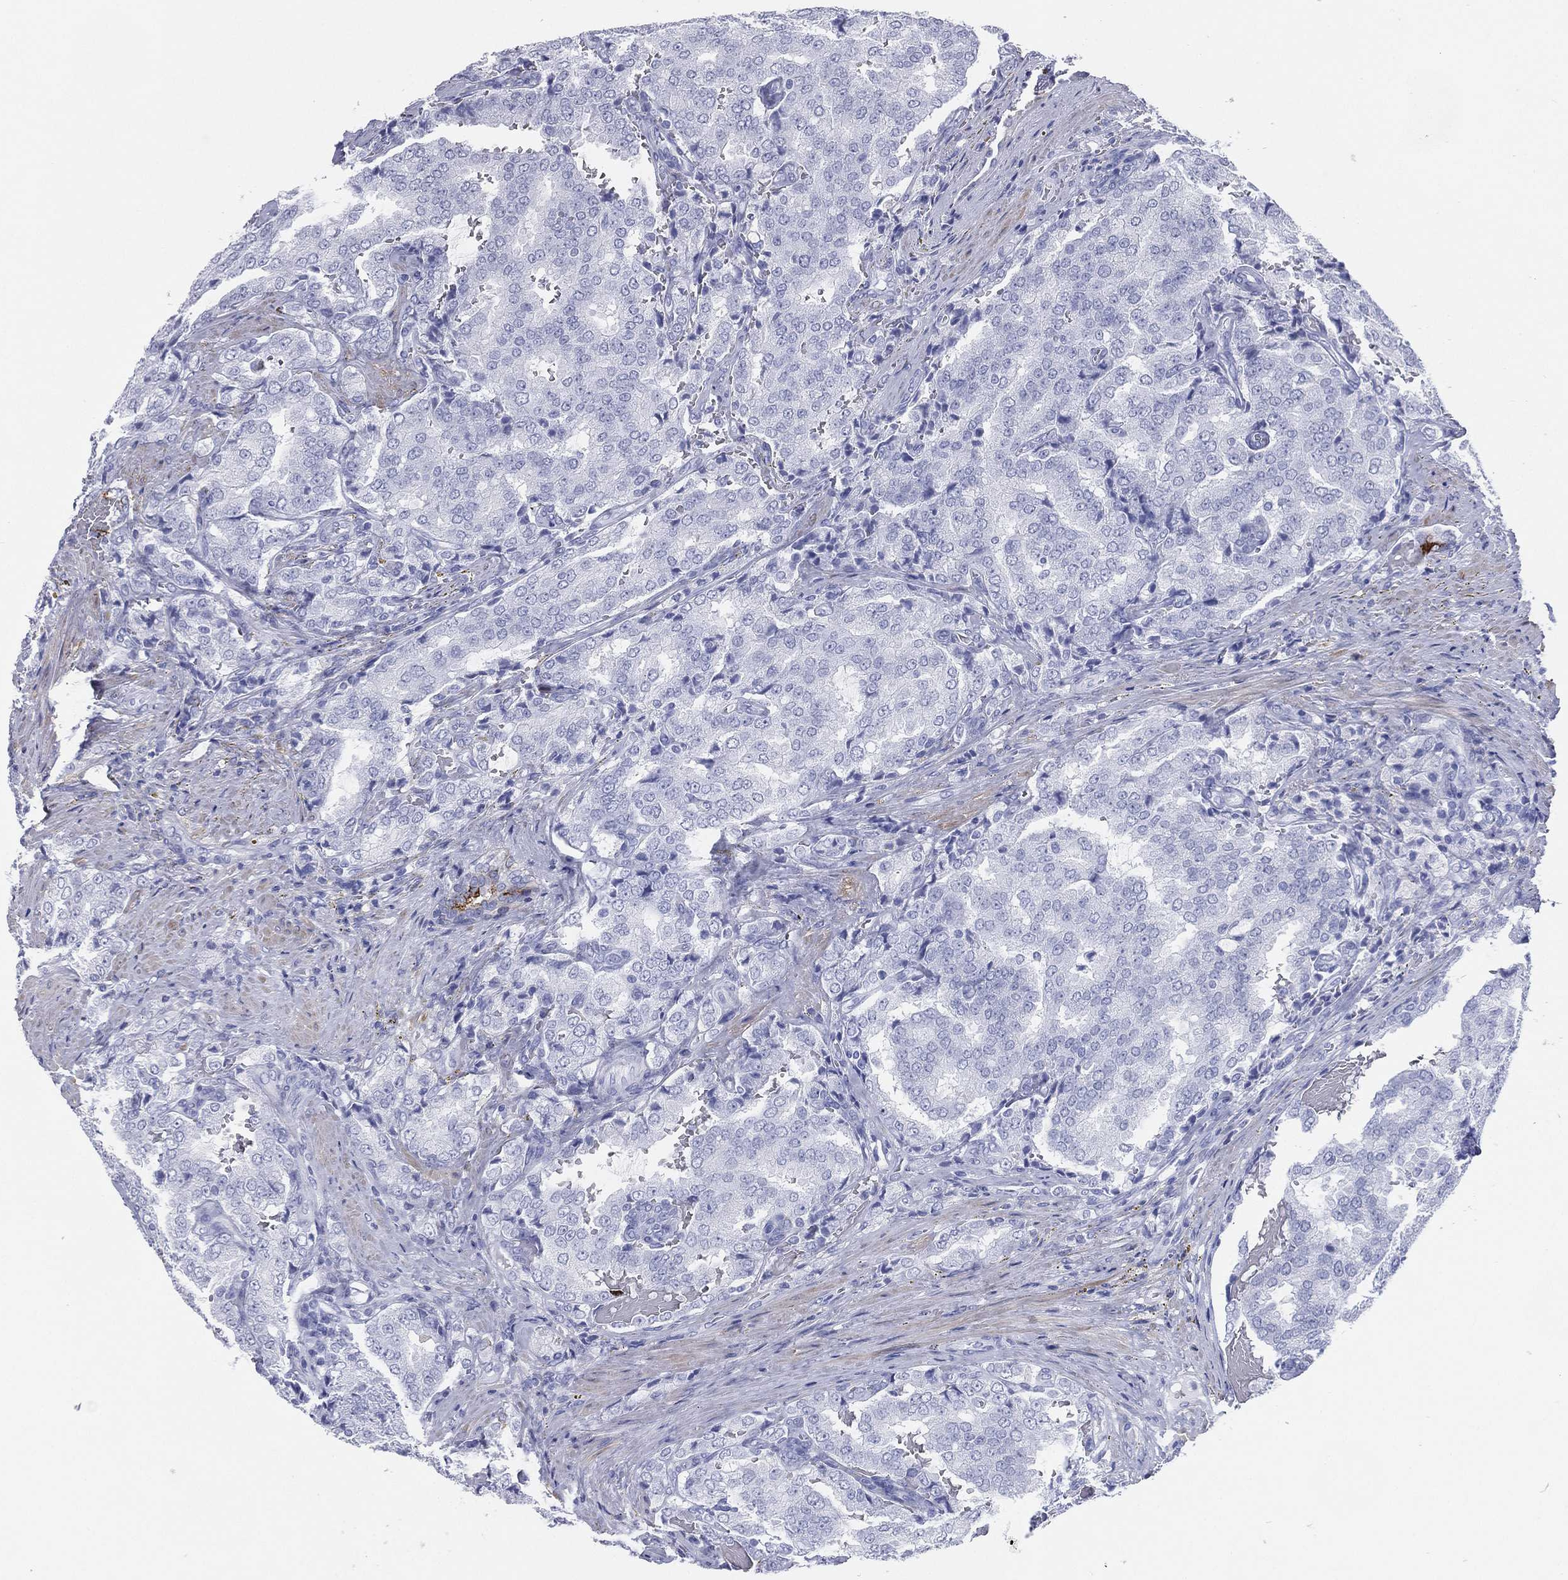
{"staining": {"intensity": "negative", "quantity": "none", "location": "none"}, "tissue": "prostate cancer", "cell_type": "Tumor cells", "image_type": "cancer", "snomed": [{"axis": "morphology", "description": "Adenocarcinoma, NOS"}, {"axis": "topography", "description": "Prostate"}], "caption": "Tumor cells are negative for protein expression in human prostate cancer.", "gene": "CD79A", "patient": {"sex": "male", "age": 65}}